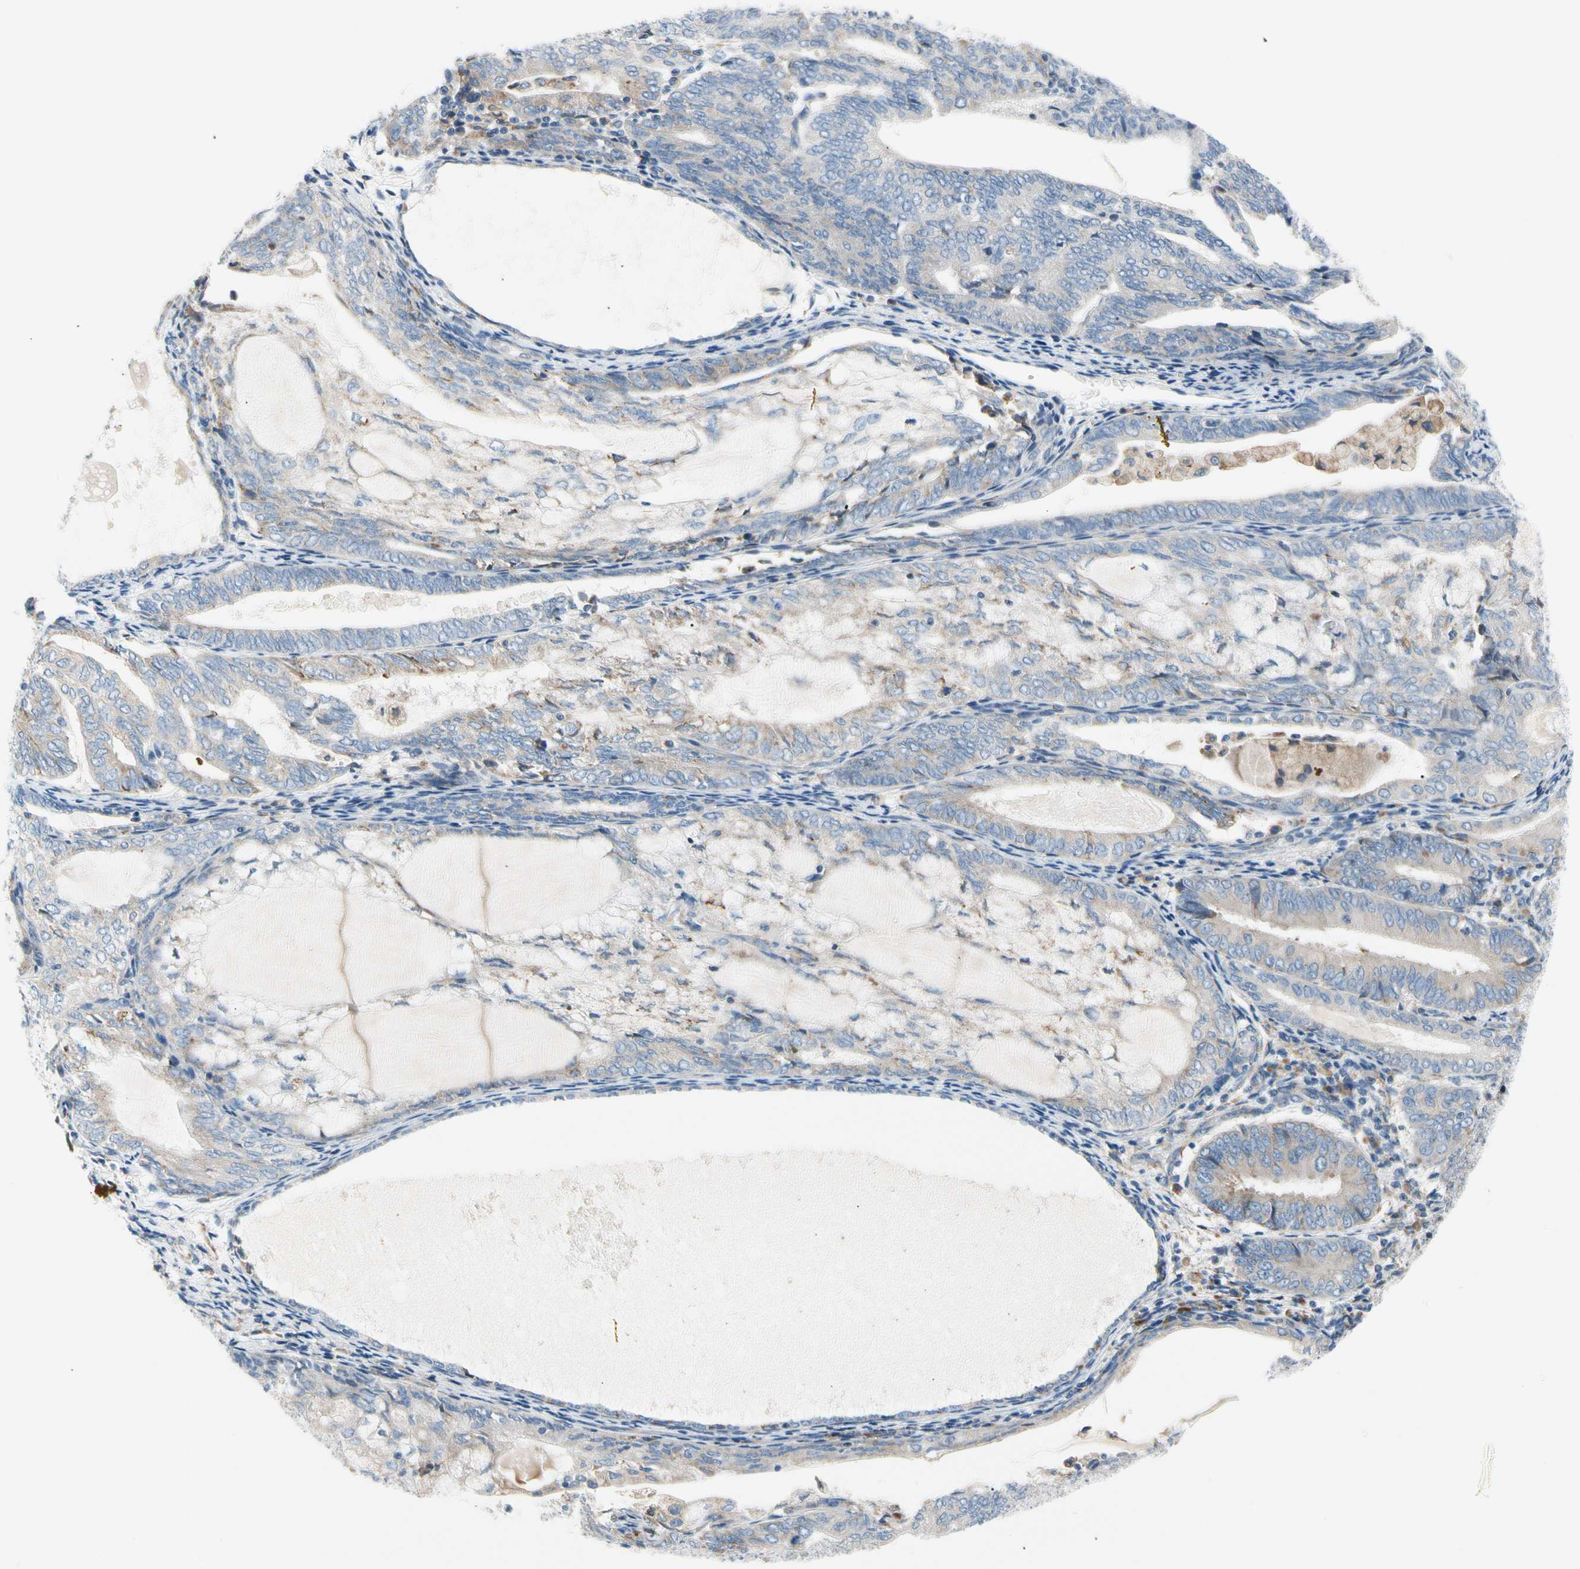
{"staining": {"intensity": "weak", "quantity": "<25%", "location": "cytoplasmic/membranous"}, "tissue": "endometrial cancer", "cell_type": "Tumor cells", "image_type": "cancer", "snomed": [{"axis": "morphology", "description": "Adenocarcinoma, NOS"}, {"axis": "topography", "description": "Endometrium"}], "caption": "Micrograph shows no protein expression in tumor cells of endometrial adenocarcinoma tissue.", "gene": "STXBP1", "patient": {"sex": "female", "age": 81}}